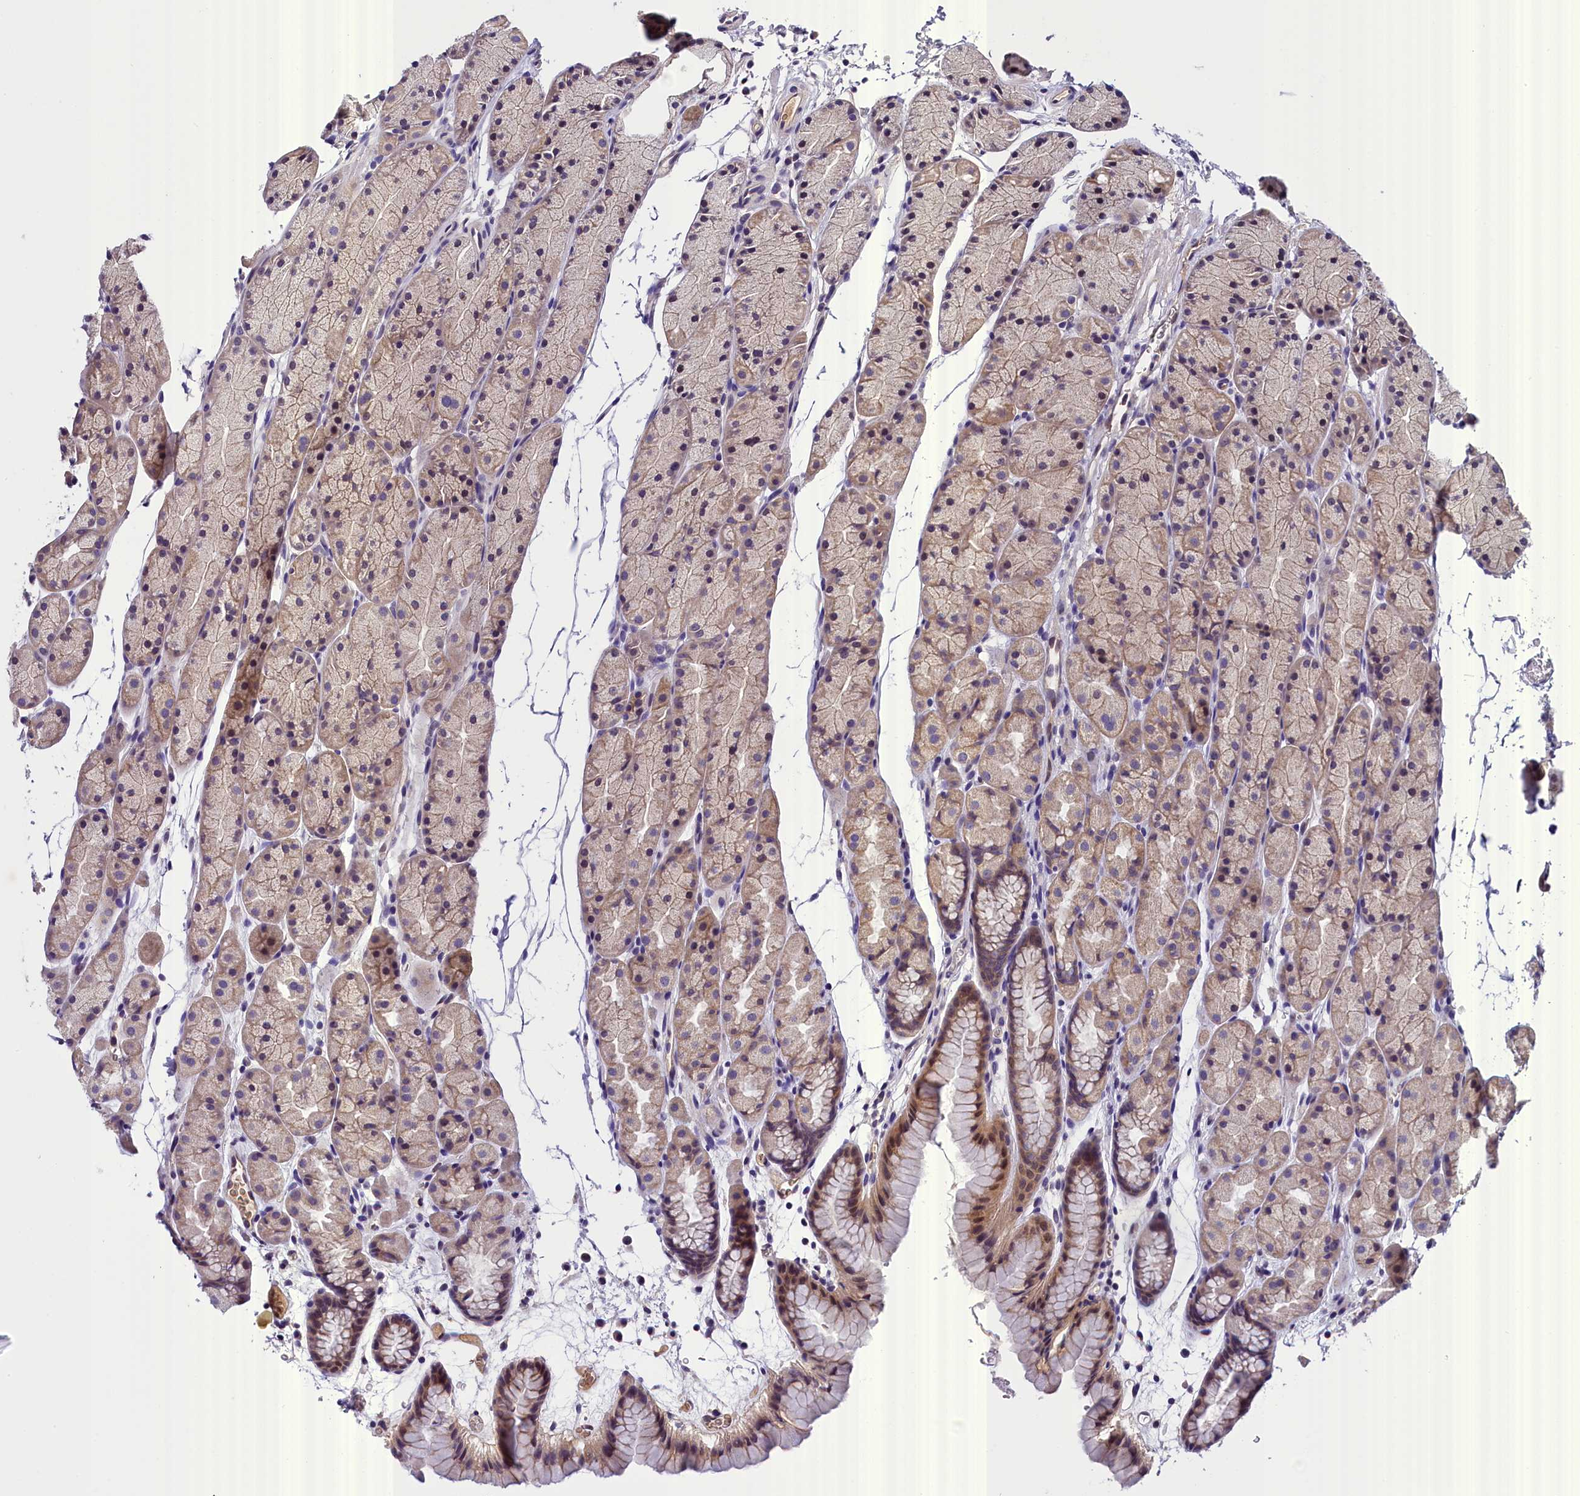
{"staining": {"intensity": "moderate", "quantity": "25%-75%", "location": "cytoplasmic/membranous"}, "tissue": "stomach", "cell_type": "Glandular cells", "image_type": "normal", "snomed": [{"axis": "morphology", "description": "Normal tissue, NOS"}, {"axis": "topography", "description": "Stomach, upper"}, {"axis": "topography", "description": "Stomach"}], "caption": "Immunohistochemistry (IHC) photomicrograph of unremarkable human stomach stained for a protein (brown), which shows medium levels of moderate cytoplasmic/membranous staining in about 25%-75% of glandular cells.", "gene": "ENKD1", "patient": {"sex": "male", "age": 47}}